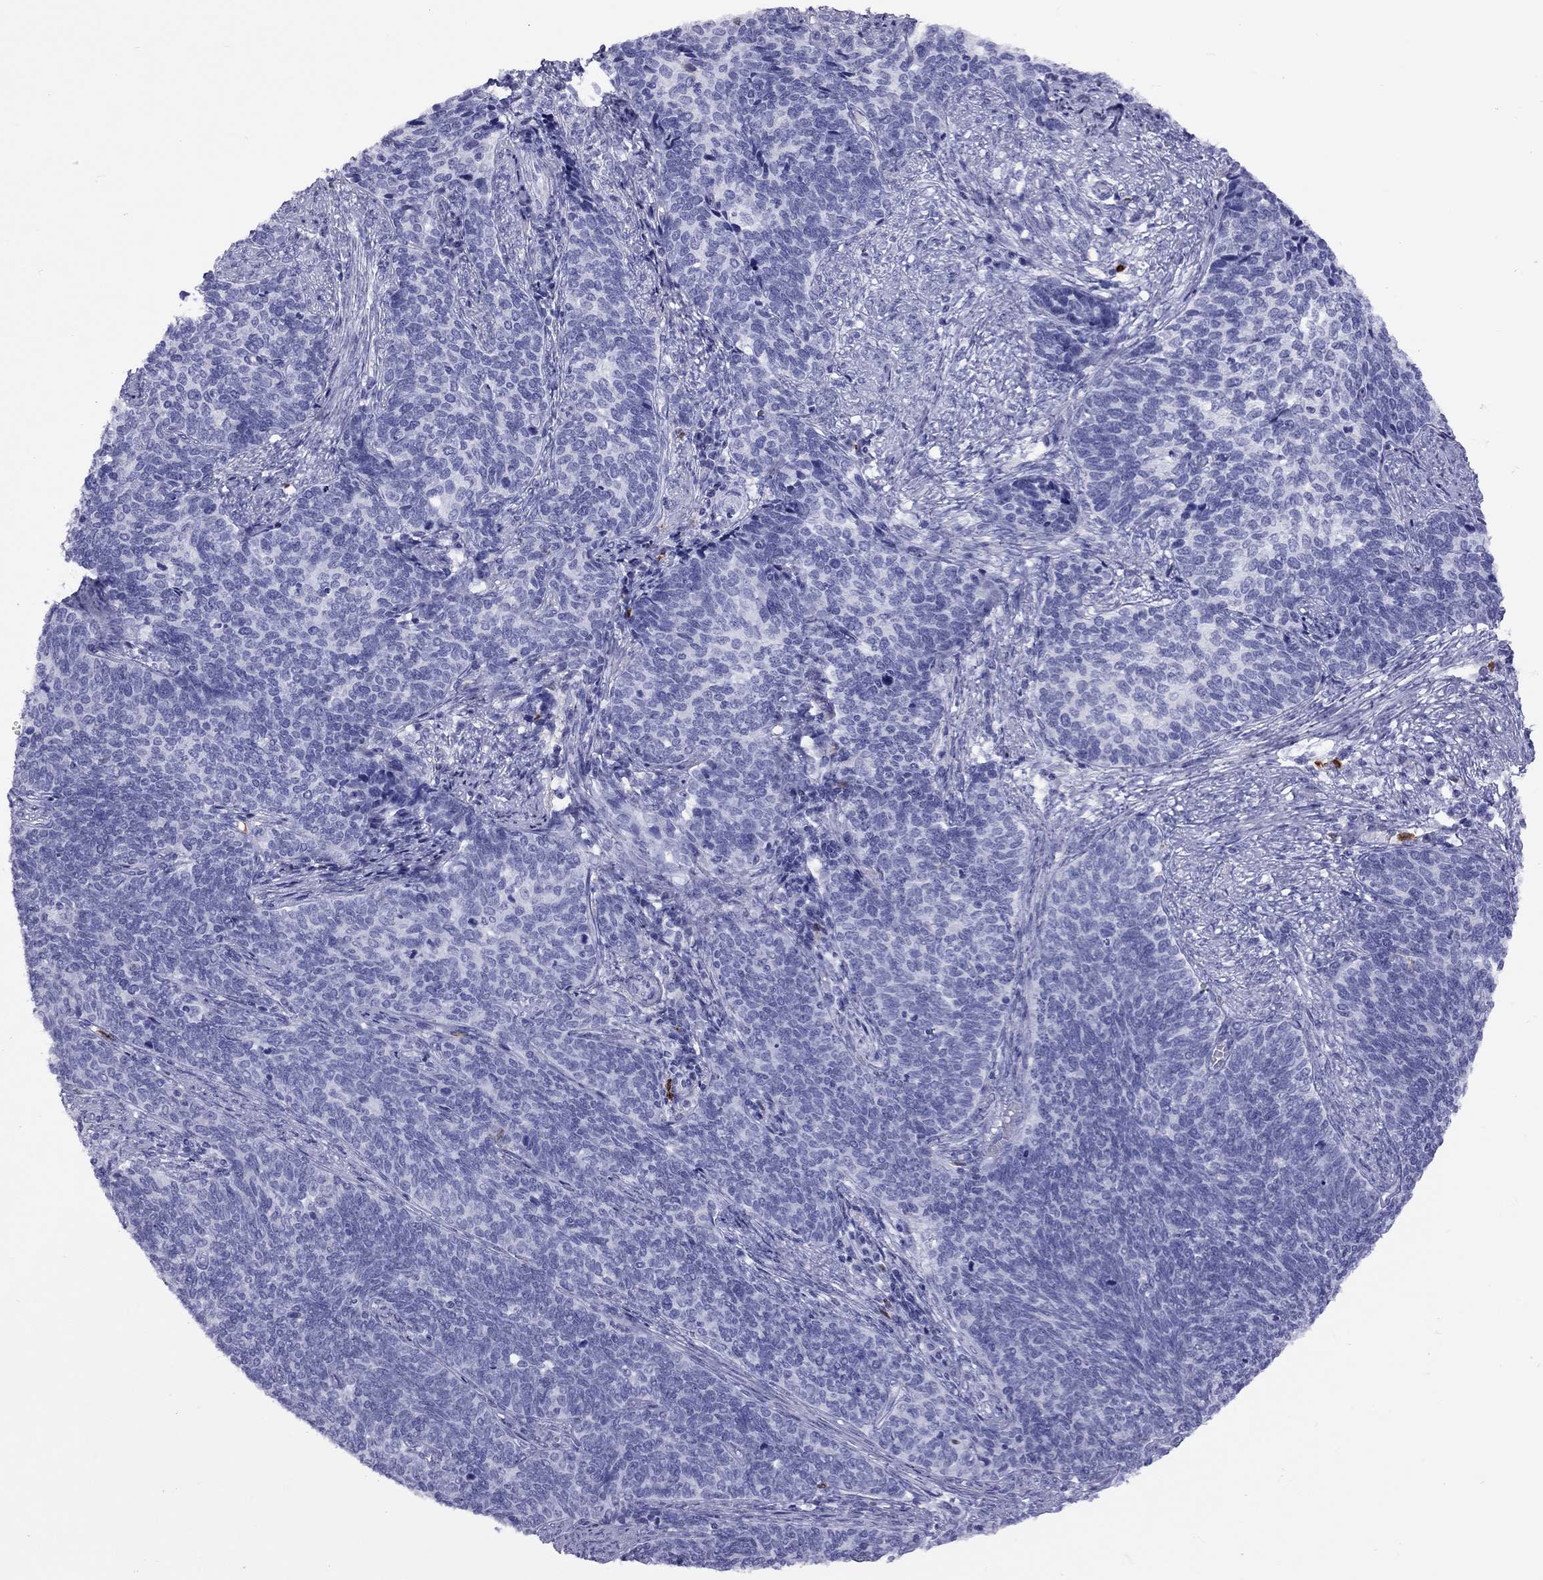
{"staining": {"intensity": "negative", "quantity": "none", "location": "none"}, "tissue": "cervical cancer", "cell_type": "Tumor cells", "image_type": "cancer", "snomed": [{"axis": "morphology", "description": "Squamous cell carcinoma, NOS"}, {"axis": "topography", "description": "Cervix"}], "caption": "Tumor cells are negative for brown protein staining in cervical cancer (squamous cell carcinoma). (DAB (3,3'-diaminobenzidine) immunohistochemistry with hematoxylin counter stain).", "gene": "SLAMF1", "patient": {"sex": "female", "age": 39}}